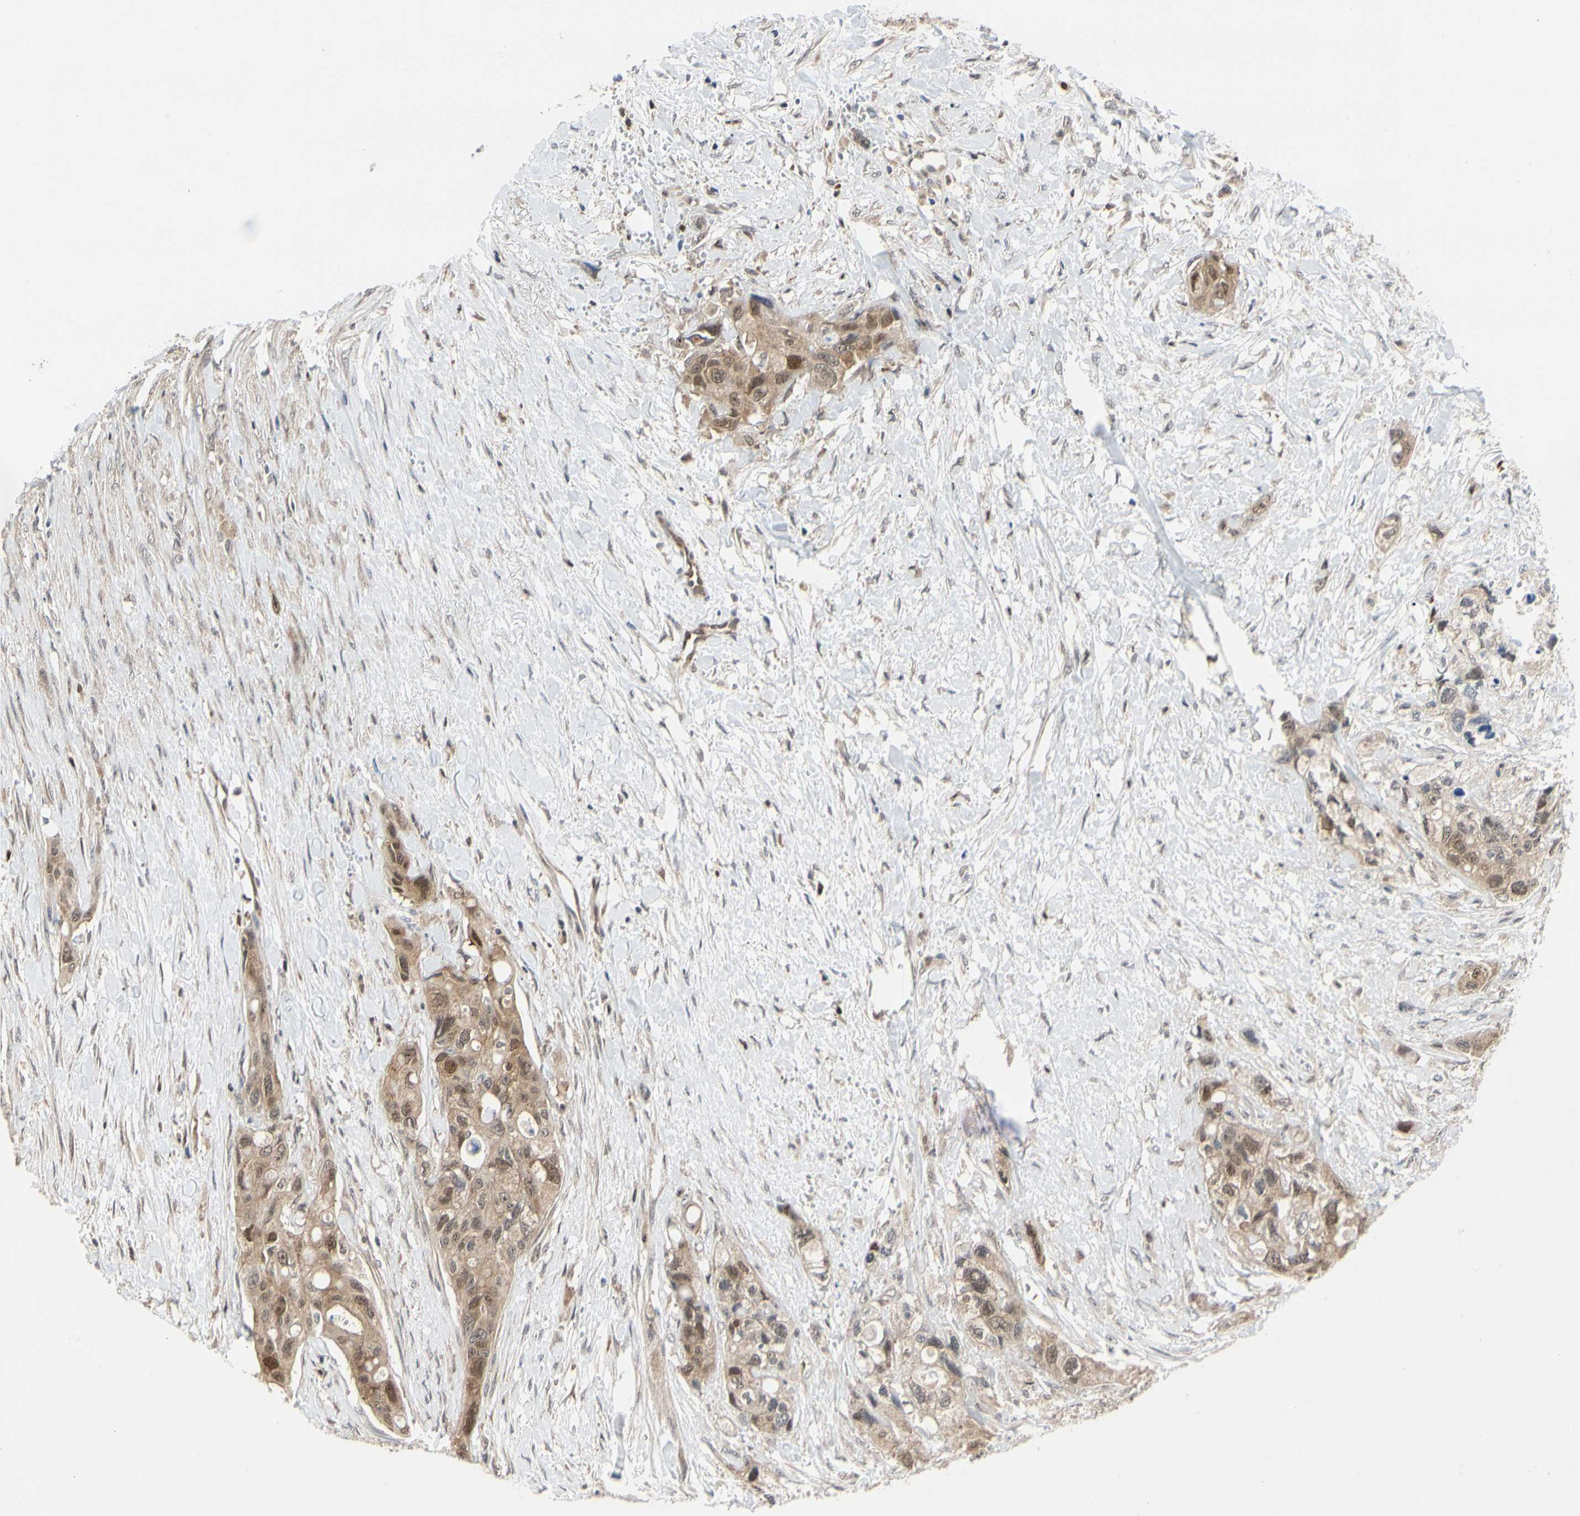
{"staining": {"intensity": "moderate", "quantity": ">75%", "location": "cytoplasmic/membranous"}, "tissue": "colorectal cancer", "cell_type": "Tumor cells", "image_type": "cancer", "snomed": [{"axis": "morphology", "description": "Adenocarcinoma, NOS"}, {"axis": "topography", "description": "Colon"}], "caption": "There is medium levels of moderate cytoplasmic/membranous staining in tumor cells of colorectal adenocarcinoma, as demonstrated by immunohistochemical staining (brown color).", "gene": "CDK5", "patient": {"sex": "female", "age": 57}}